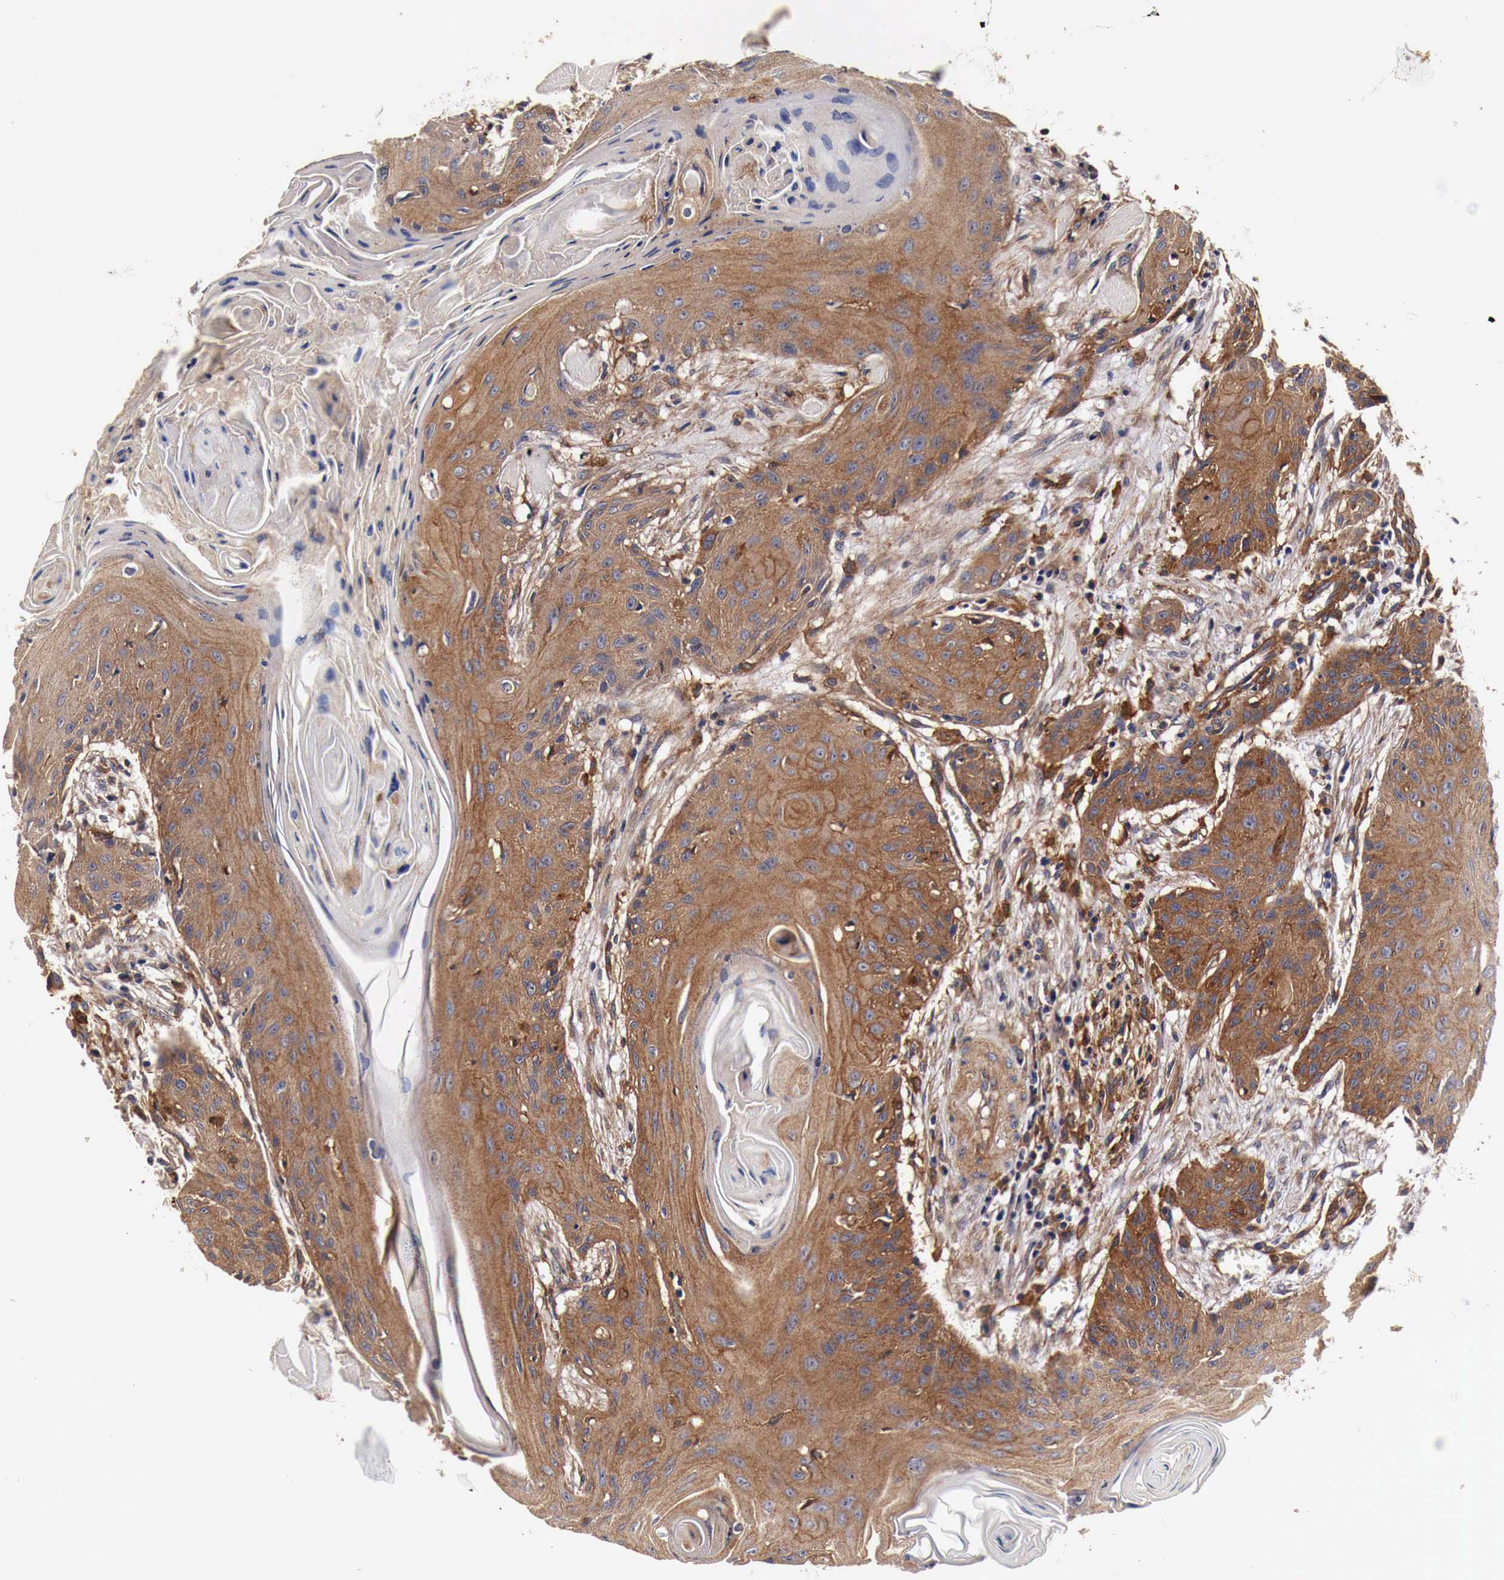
{"staining": {"intensity": "moderate", "quantity": ">75%", "location": "cytoplasmic/membranous"}, "tissue": "head and neck cancer", "cell_type": "Tumor cells", "image_type": "cancer", "snomed": [{"axis": "morphology", "description": "Squamous cell carcinoma, NOS"}, {"axis": "morphology", "description": "Squamous cell carcinoma, metastatic, NOS"}, {"axis": "topography", "description": "Lymph node"}, {"axis": "topography", "description": "Salivary gland"}, {"axis": "topography", "description": "Head-Neck"}], "caption": "Immunohistochemical staining of head and neck cancer exhibits moderate cytoplasmic/membranous protein staining in about >75% of tumor cells.", "gene": "RP2", "patient": {"sex": "female", "age": 74}}